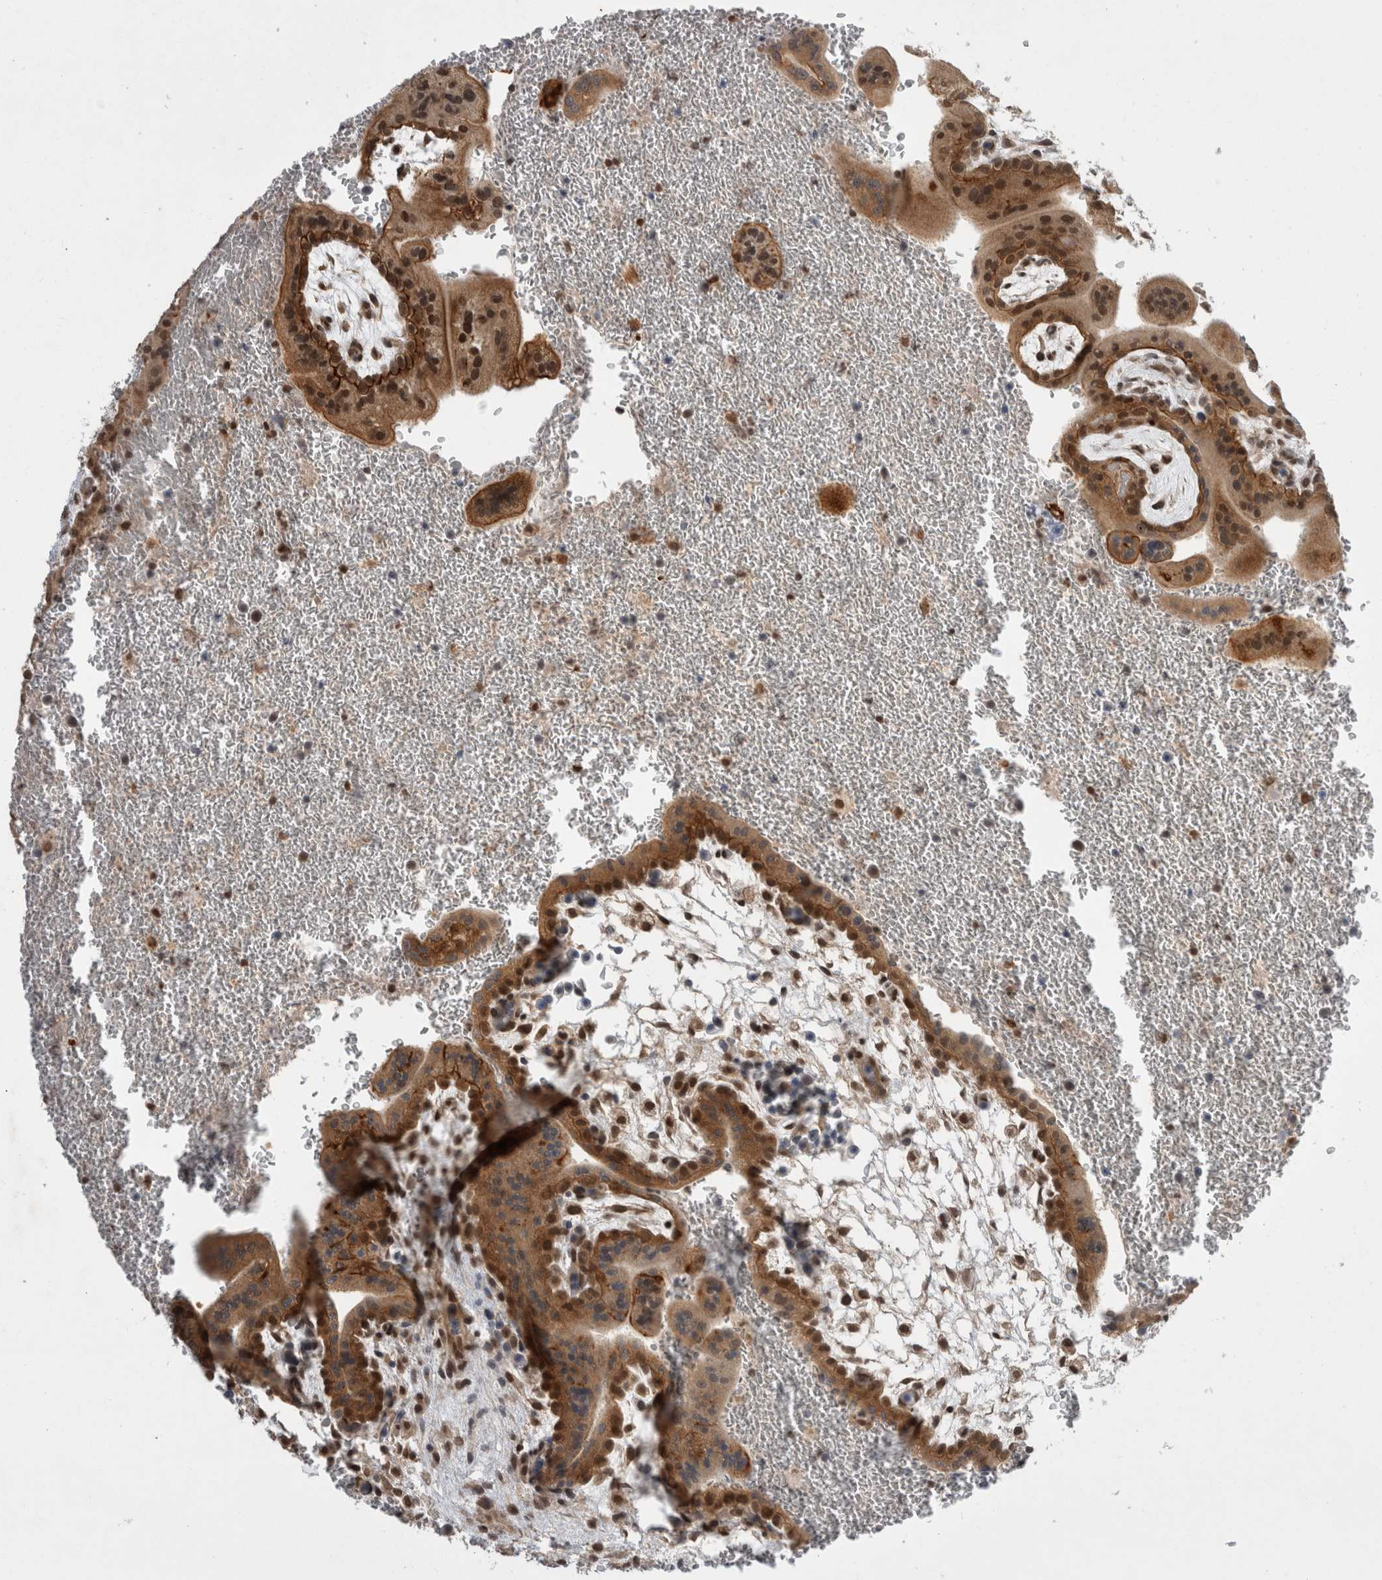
{"staining": {"intensity": "strong", "quantity": ">75%", "location": "cytoplasmic/membranous,nuclear"}, "tissue": "placenta", "cell_type": "Trophoblastic cells", "image_type": "normal", "snomed": [{"axis": "morphology", "description": "Normal tissue, NOS"}, {"axis": "topography", "description": "Placenta"}], "caption": "A brown stain highlights strong cytoplasmic/membranous,nuclear expression of a protein in trophoblastic cells of unremarkable placenta. (DAB IHC, brown staining for protein, blue staining for nuclei).", "gene": "ZNF341", "patient": {"sex": "female", "age": 35}}